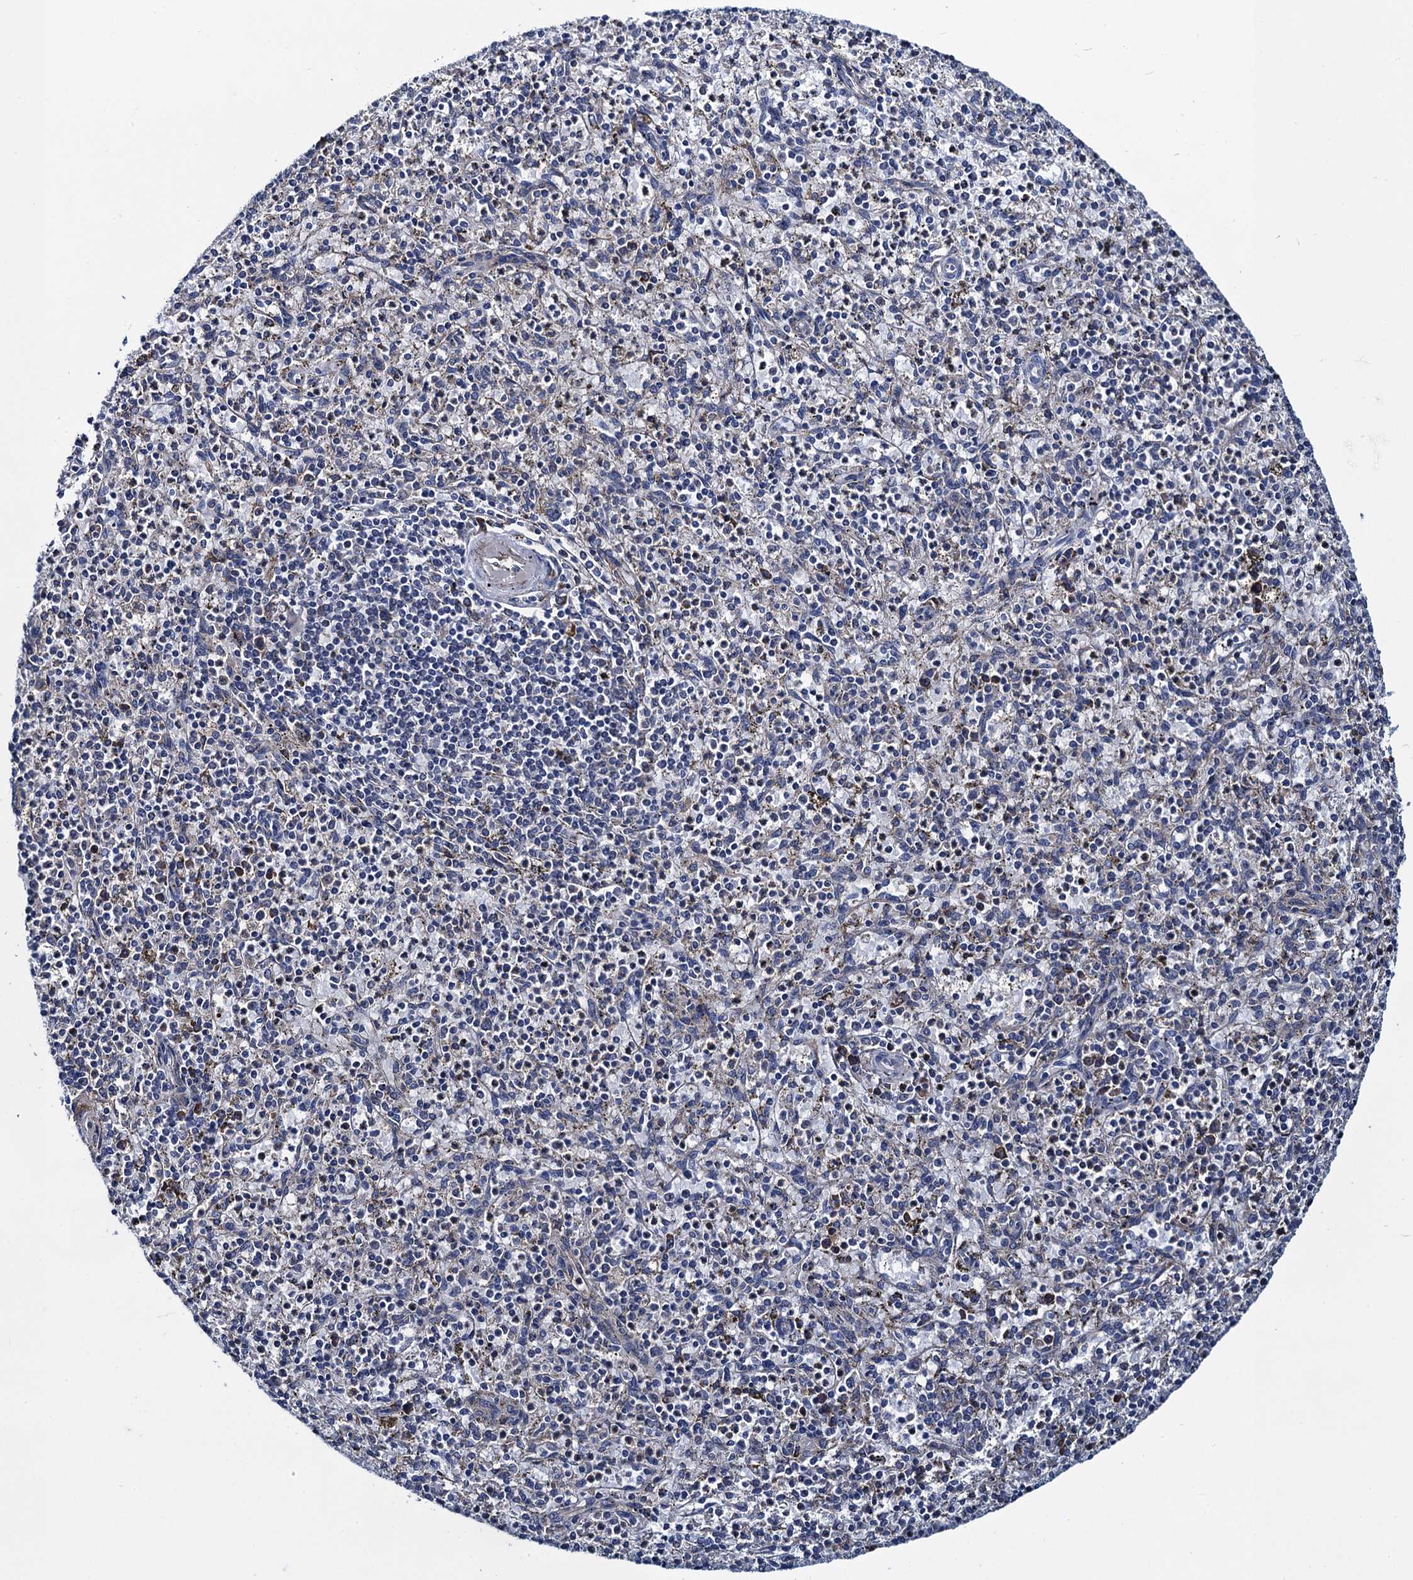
{"staining": {"intensity": "negative", "quantity": "none", "location": "none"}, "tissue": "spleen", "cell_type": "Cells in red pulp", "image_type": "normal", "snomed": [{"axis": "morphology", "description": "Normal tissue, NOS"}, {"axis": "topography", "description": "Spleen"}], "caption": "IHC histopathology image of unremarkable spleen: human spleen stained with DAB shows no significant protein expression in cells in red pulp. The staining was performed using DAB (3,3'-diaminobenzidine) to visualize the protein expression in brown, while the nuclei were stained in blue with hematoxylin (Magnification: 20x).", "gene": "PGLS", "patient": {"sex": "male", "age": 72}}